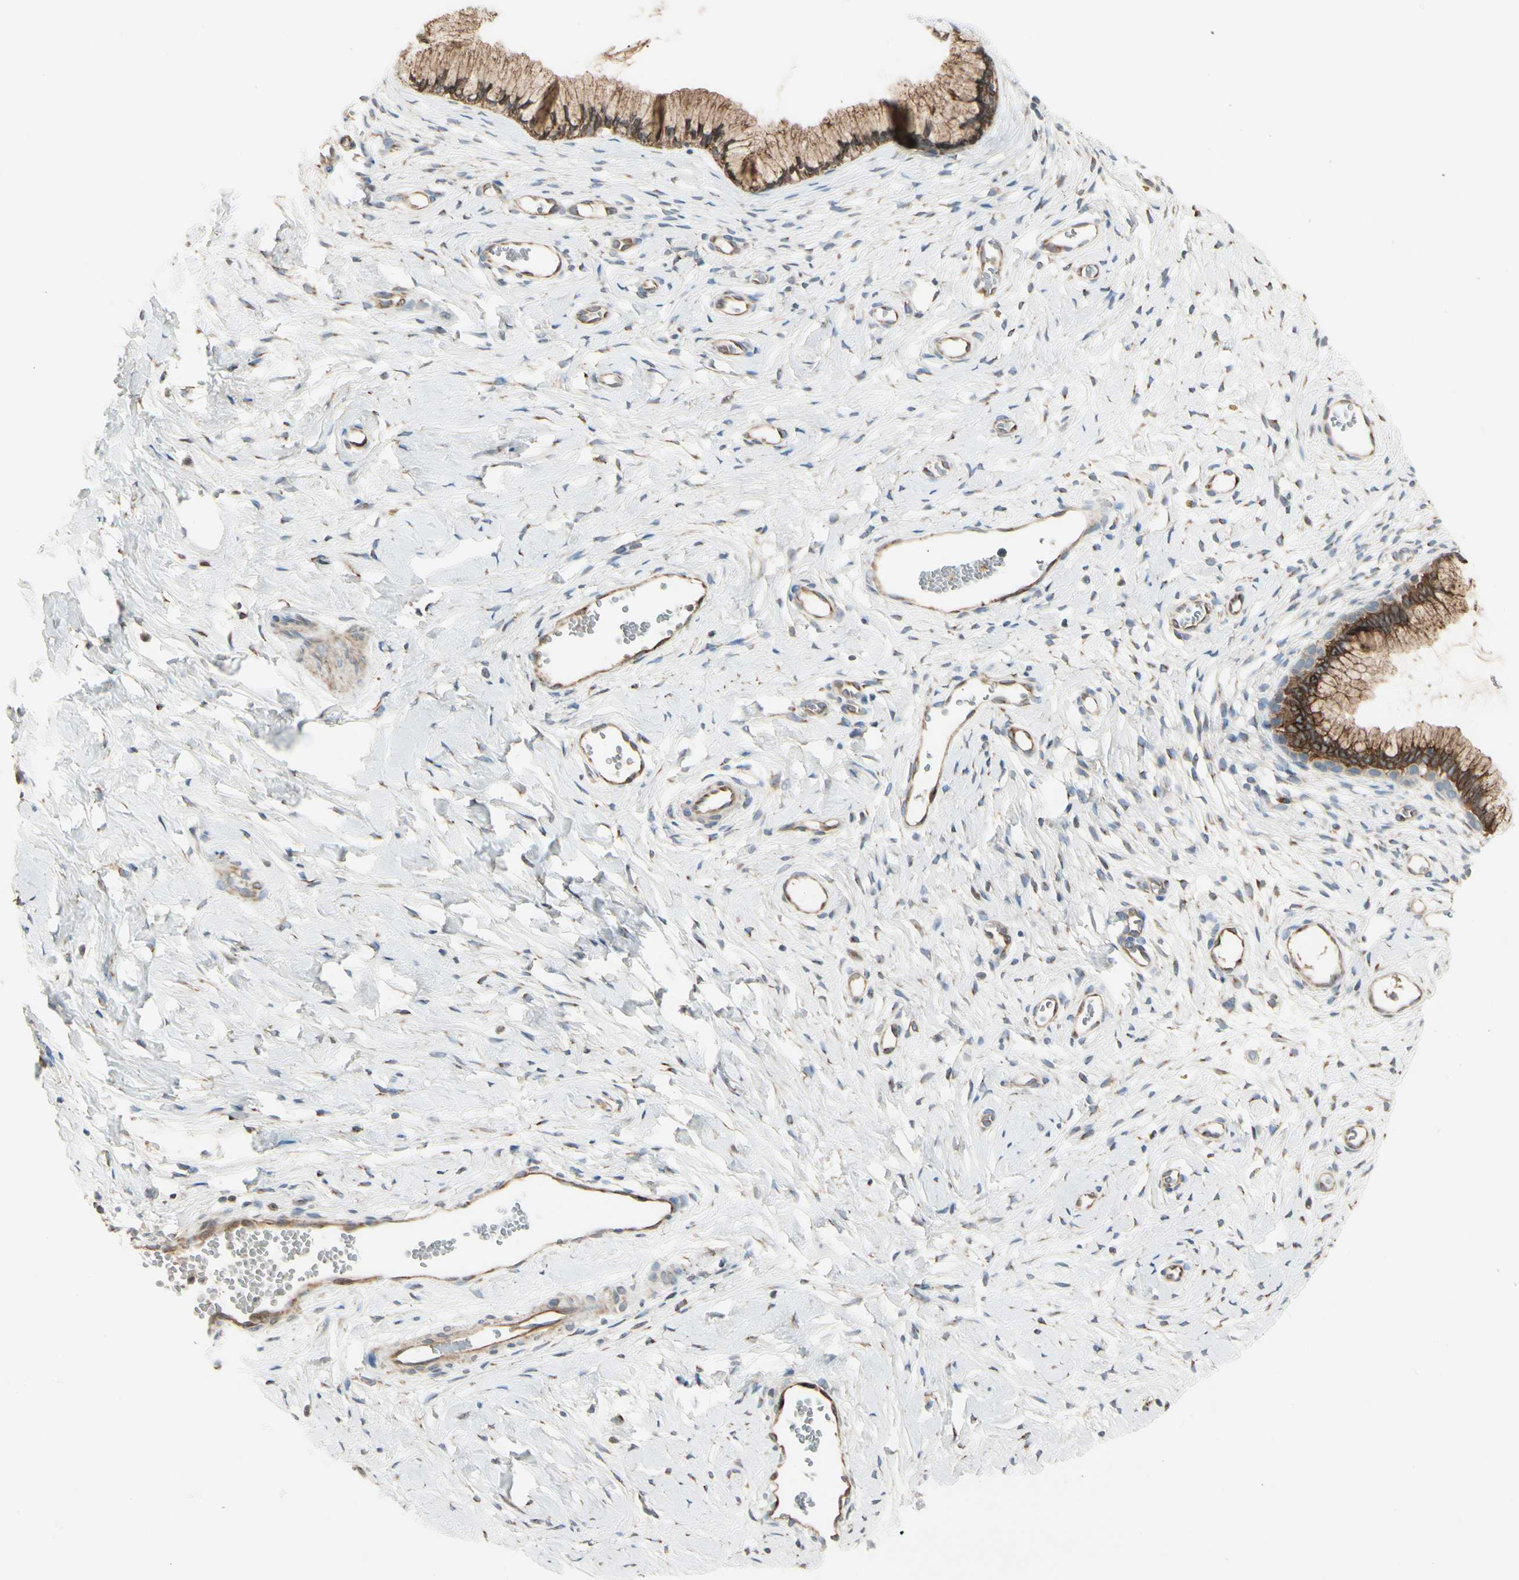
{"staining": {"intensity": "moderate", "quantity": ">75%", "location": "cytoplasmic/membranous"}, "tissue": "cervix", "cell_type": "Glandular cells", "image_type": "normal", "snomed": [{"axis": "morphology", "description": "Normal tissue, NOS"}, {"axis": "topography", "description": "Cervix"}], "caption": "IHC histopathology image of normal cervix: human cervix stained using immunohistochemistry demonstrates medium levels of moderate protein expression localized specifically in the cytoplasmic/membranous of glandular cells, appearing as a cytoplasmic/membranous brown color.", "gene": "NUCB2", "patient": {"sex": "female", "age": 65}}